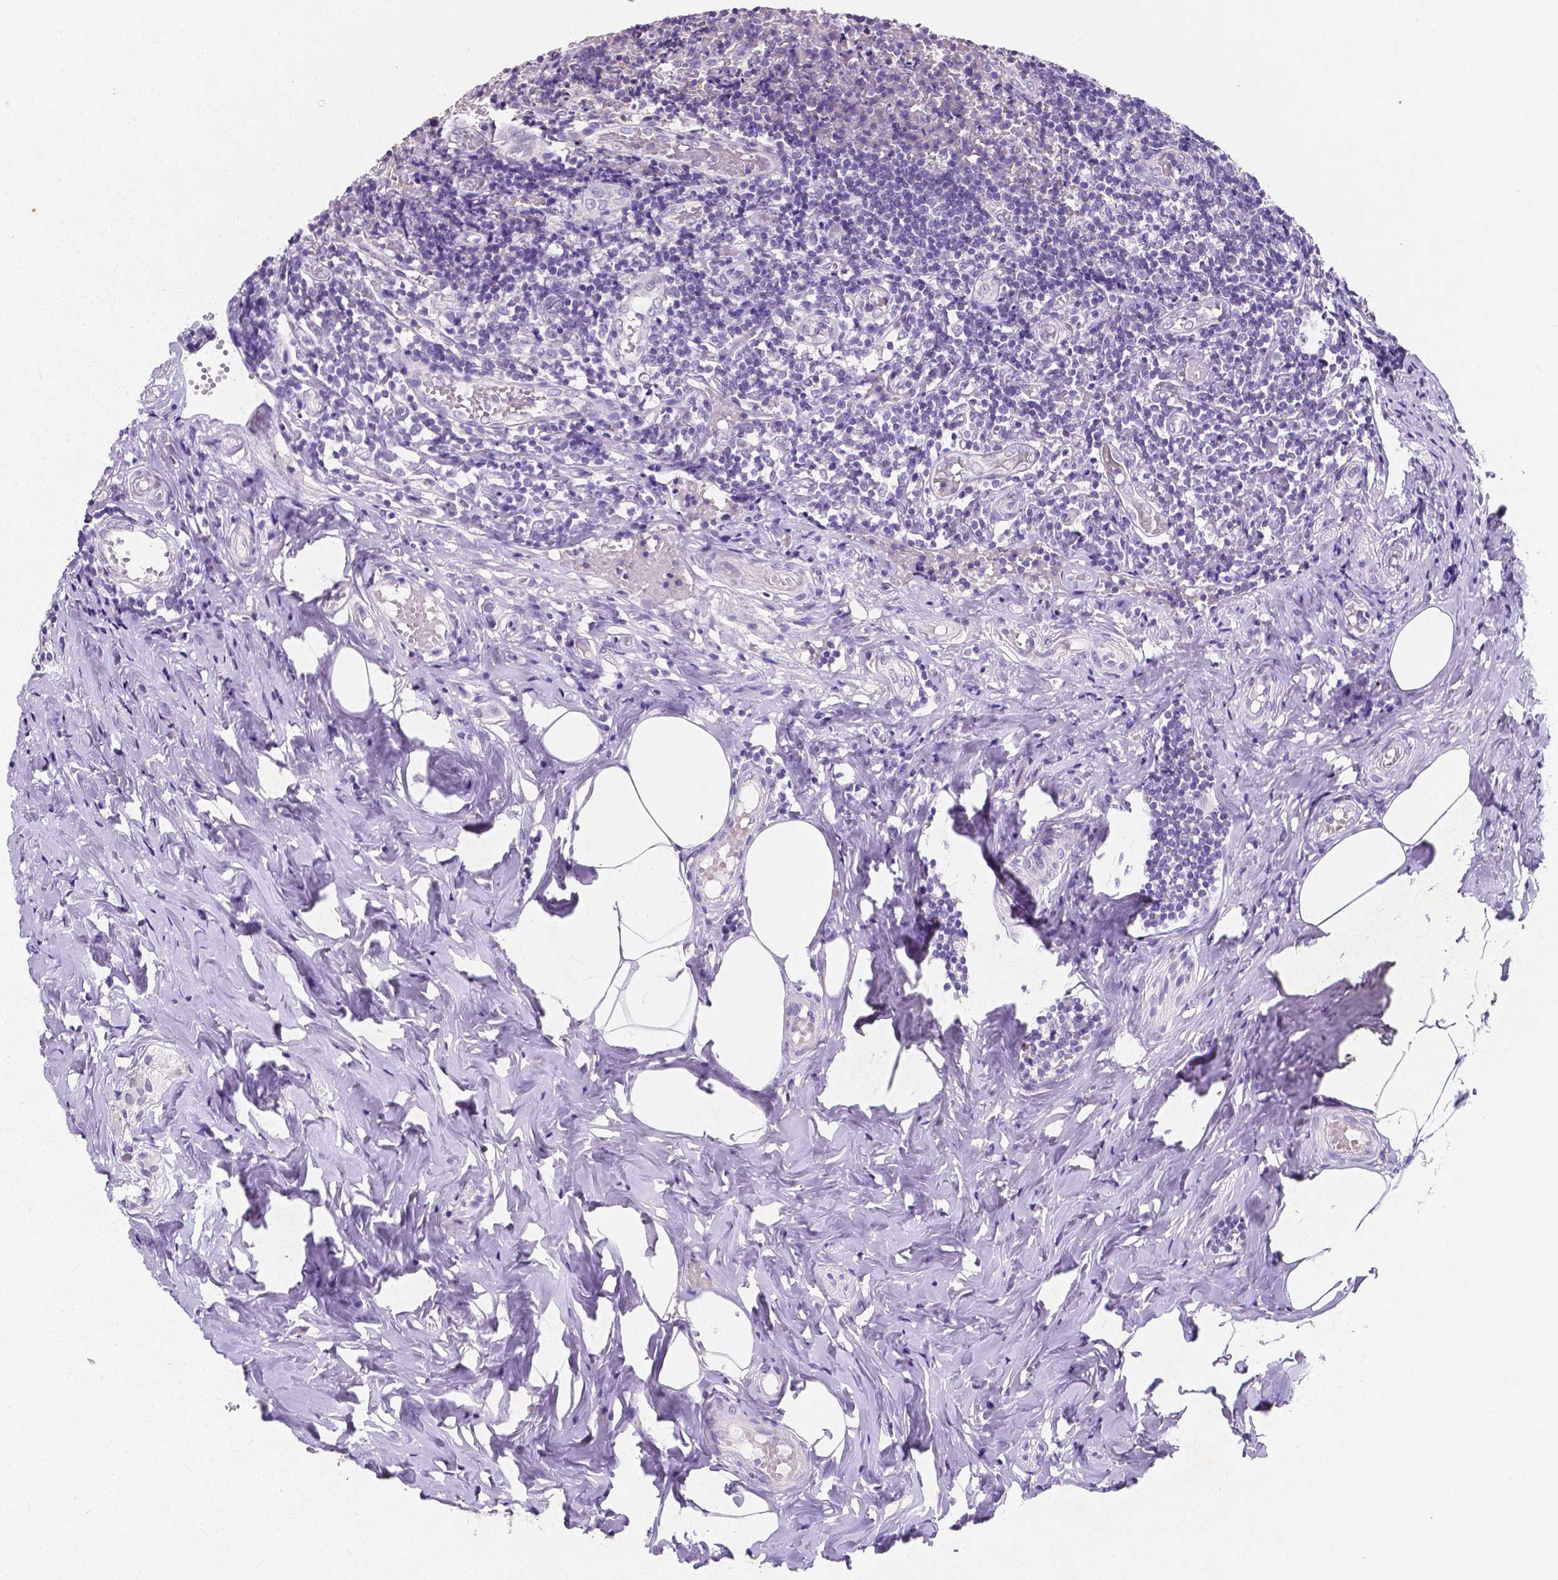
{"staining": {"intensity": "moderate", "quantity": ">75%", "location": "nuclear"}, "tissue": "appendix", "cell_type": "Glandular cells", "image_type": "normal", "snomed": [{"axis": "morphology", "description": "Normal tissue, NOS"}, {"axis": "topography", "description": "Appendix"}], "caption": "Normal appendix reveals moderate nuclear staining in approximately >75% of glandular cells Immunohistochemistry (ihc) stains the protein in brown and the nuclei are stained blue..", "gene": "SATB2", "patient": {"sex": "female", "age": 32}}